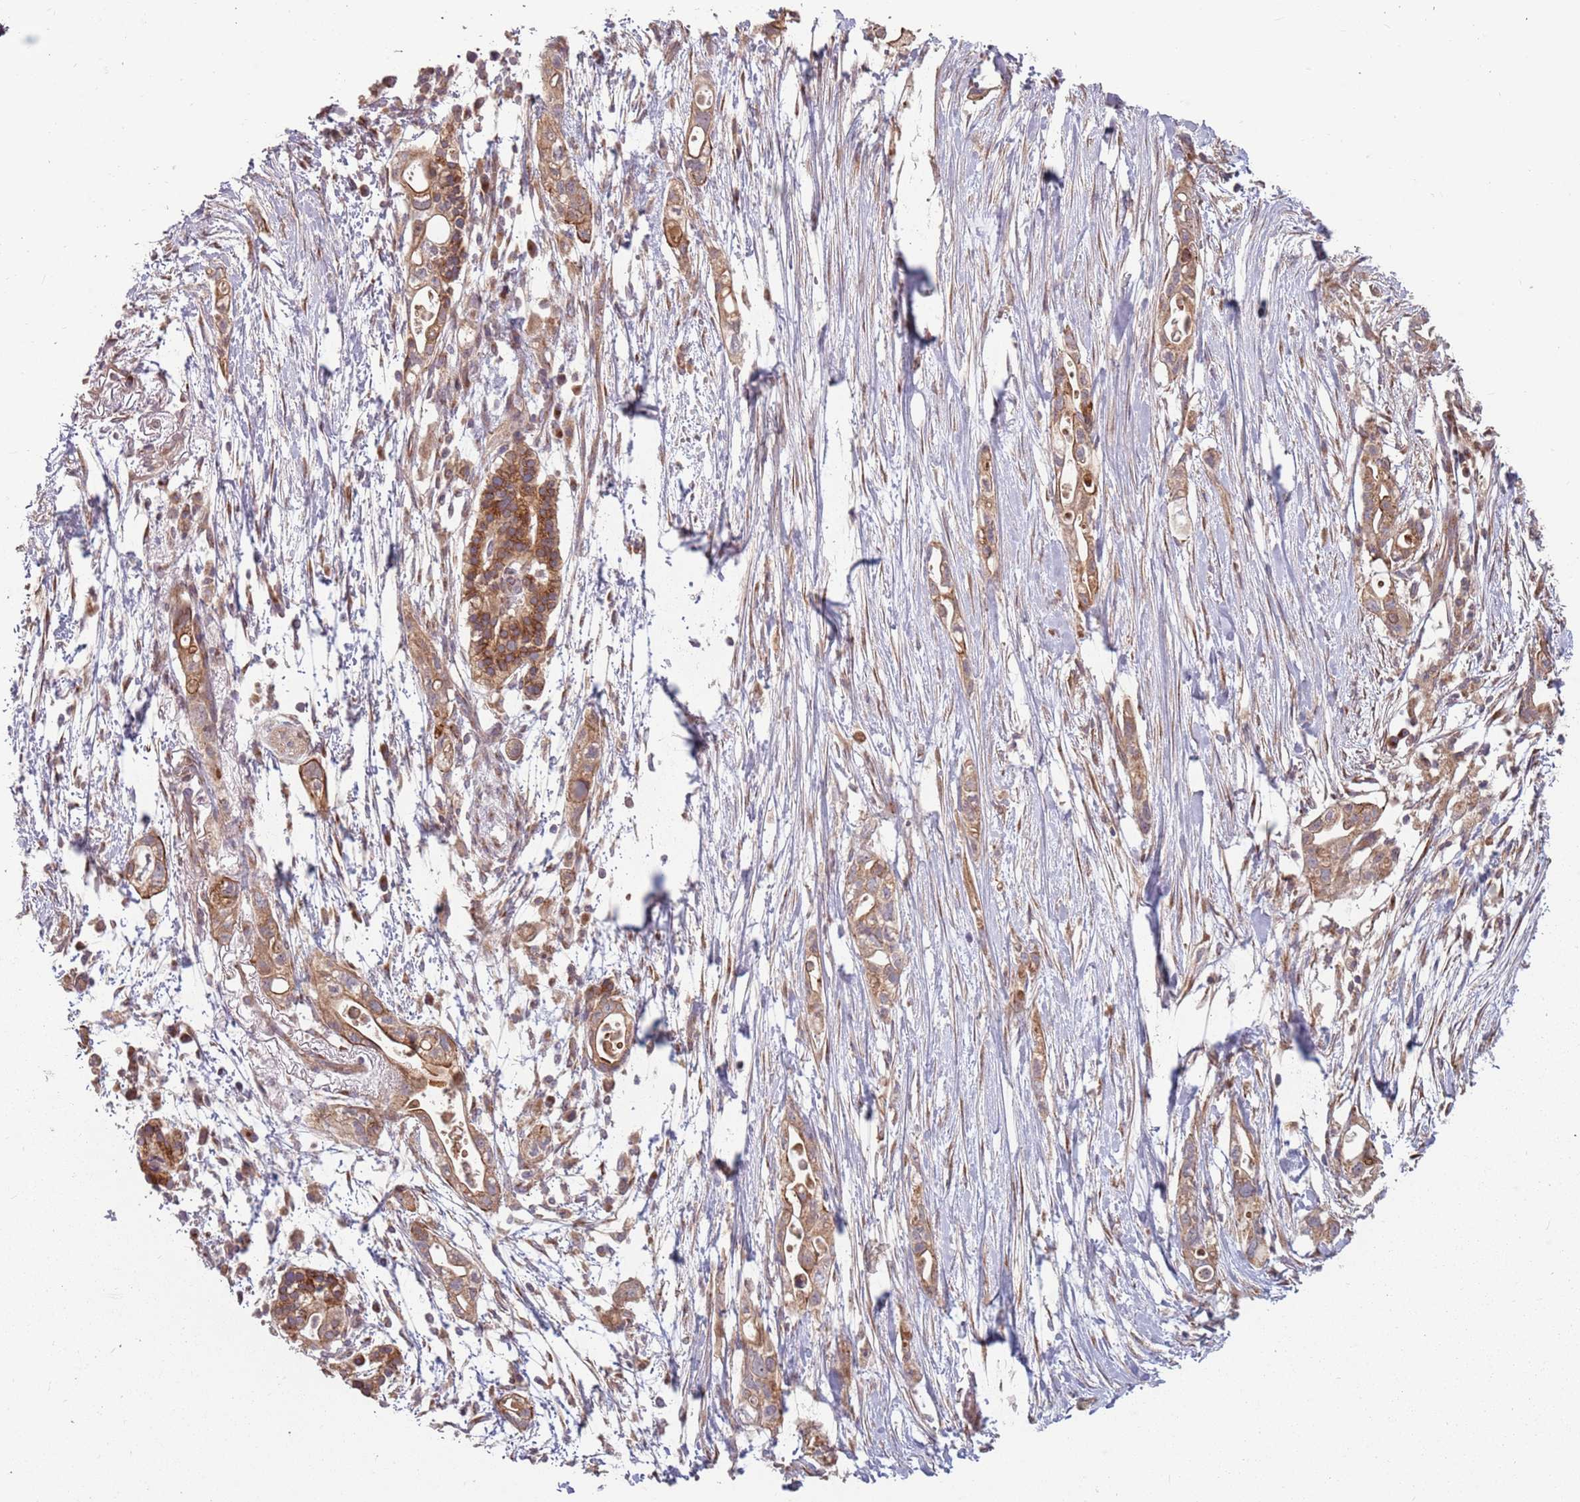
{"staining": {"intensity": "moderate", "quantity": ">75%", "location": "cytoplasmic/membranous"}, "tissue": "pancreatic cancer", "cell_type": "Tumor cells", "image_type": "cancer", "snomed": [{"axis": "morphology", "description": "Adenocarcinoma, NOS"}, {"axis": "topography", "description": "Pancreas"}], "caption": "Pancreatic cancer stained for a protein (brown) demonstrates moderate cytoplasmic/membranous positive staining in about >75% of tumor cells.", "gene": "PLD6", "patient": {"sex": "female", "age": 72}}